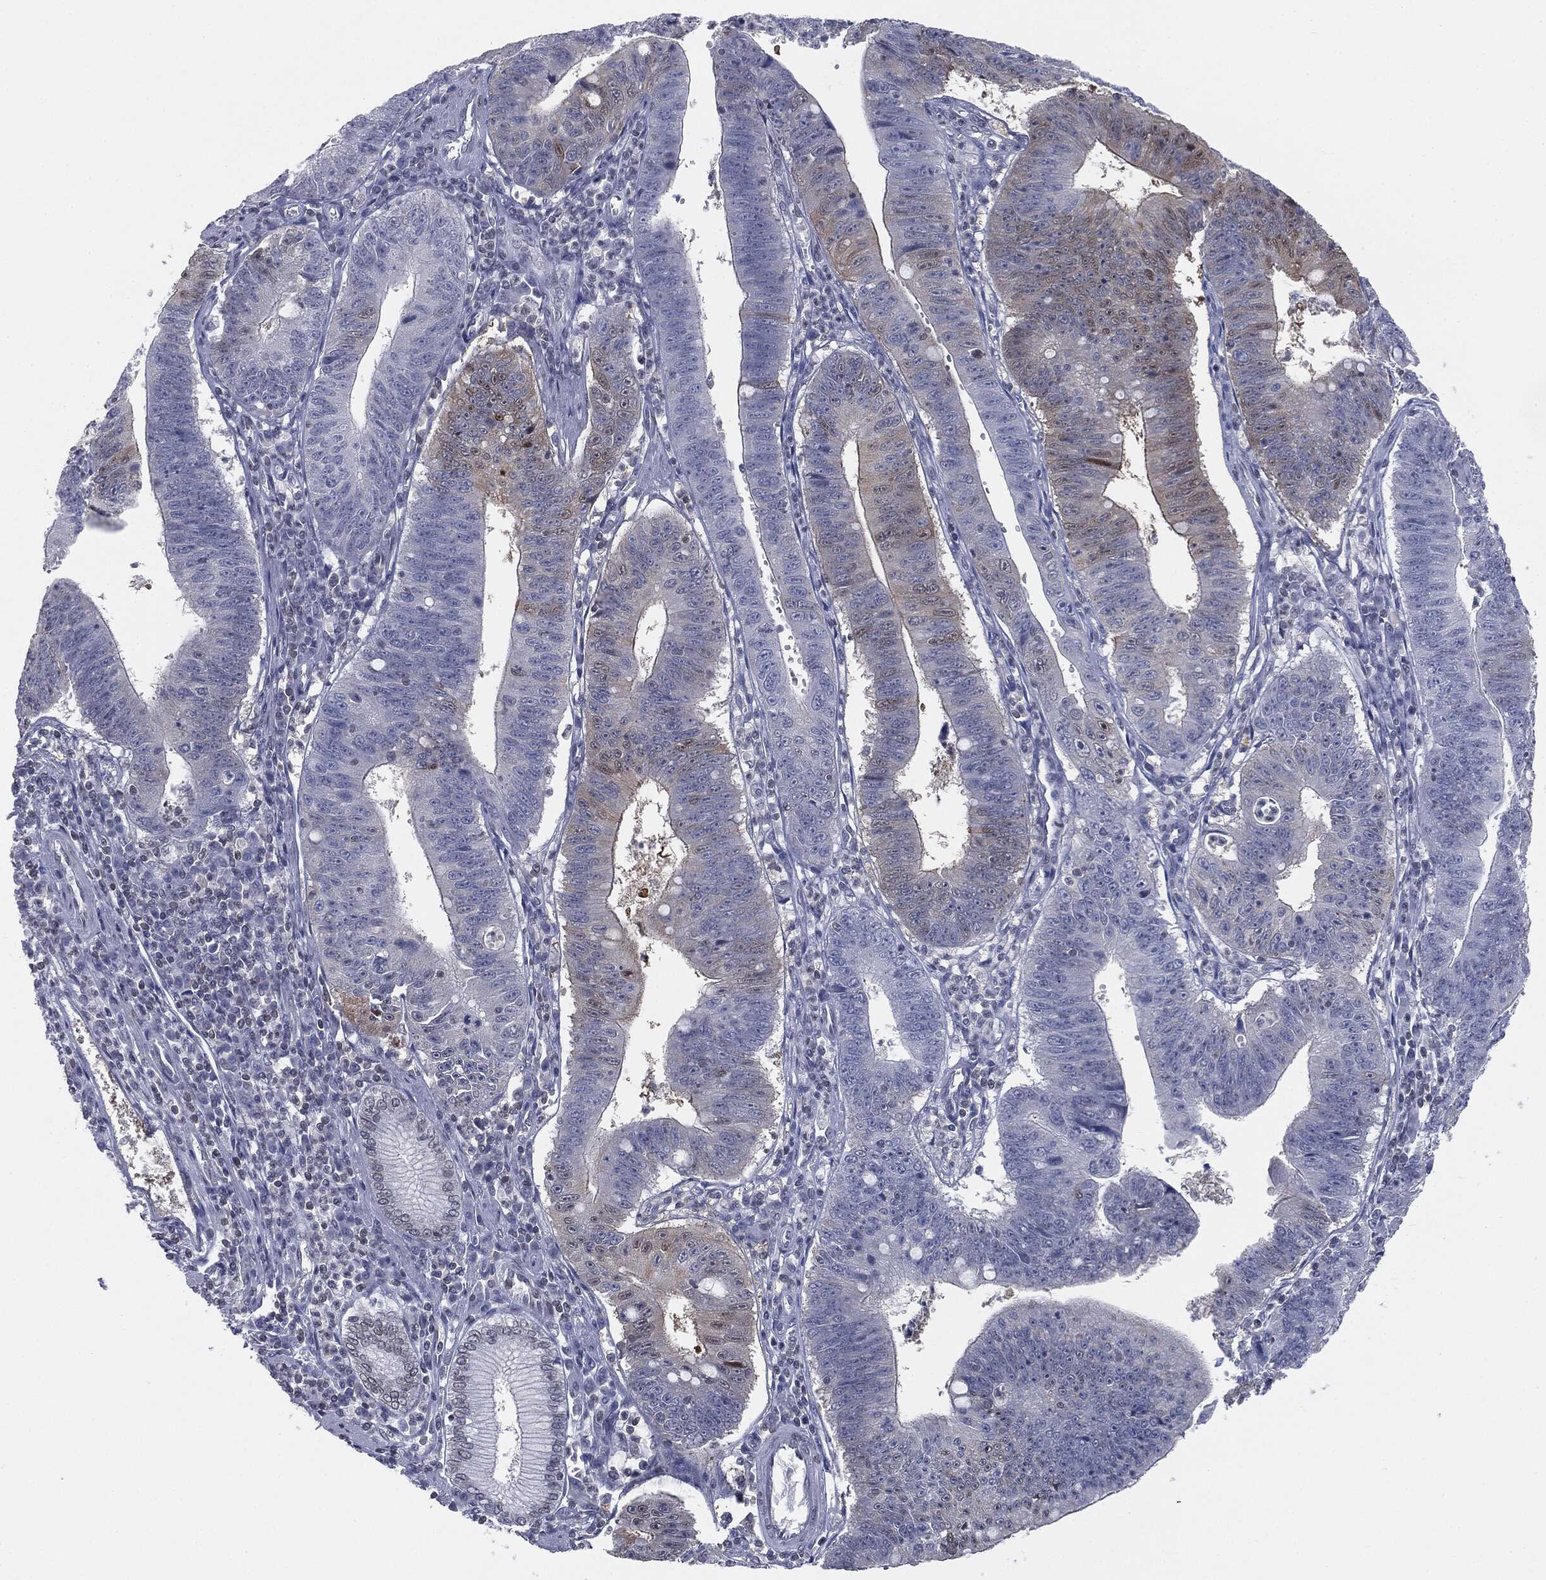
{"staining": {"intensity": "weak", "quantity": "<25%", "location": "cytoplasmic/membranous"}, "tissue": "stomach cancer", "cell_type": "Tumor cells", "image_type": "cancer", "snomed": [{"axis": "morphology", "description": "Adenocarcinoma, NOS"}, {"axis": "topography", "description": "Stomach"}], "caption": "Stomach cancer was stained to show a protein in brown. There is no significant positivity in tumor cells. (DAB (3,3'-diaminobenzidine) immunohistochemistry (IHC) with hematoxylin counter stain).", "gene": "ALDOB", "patient": {"sex": "male", "age": 59}}